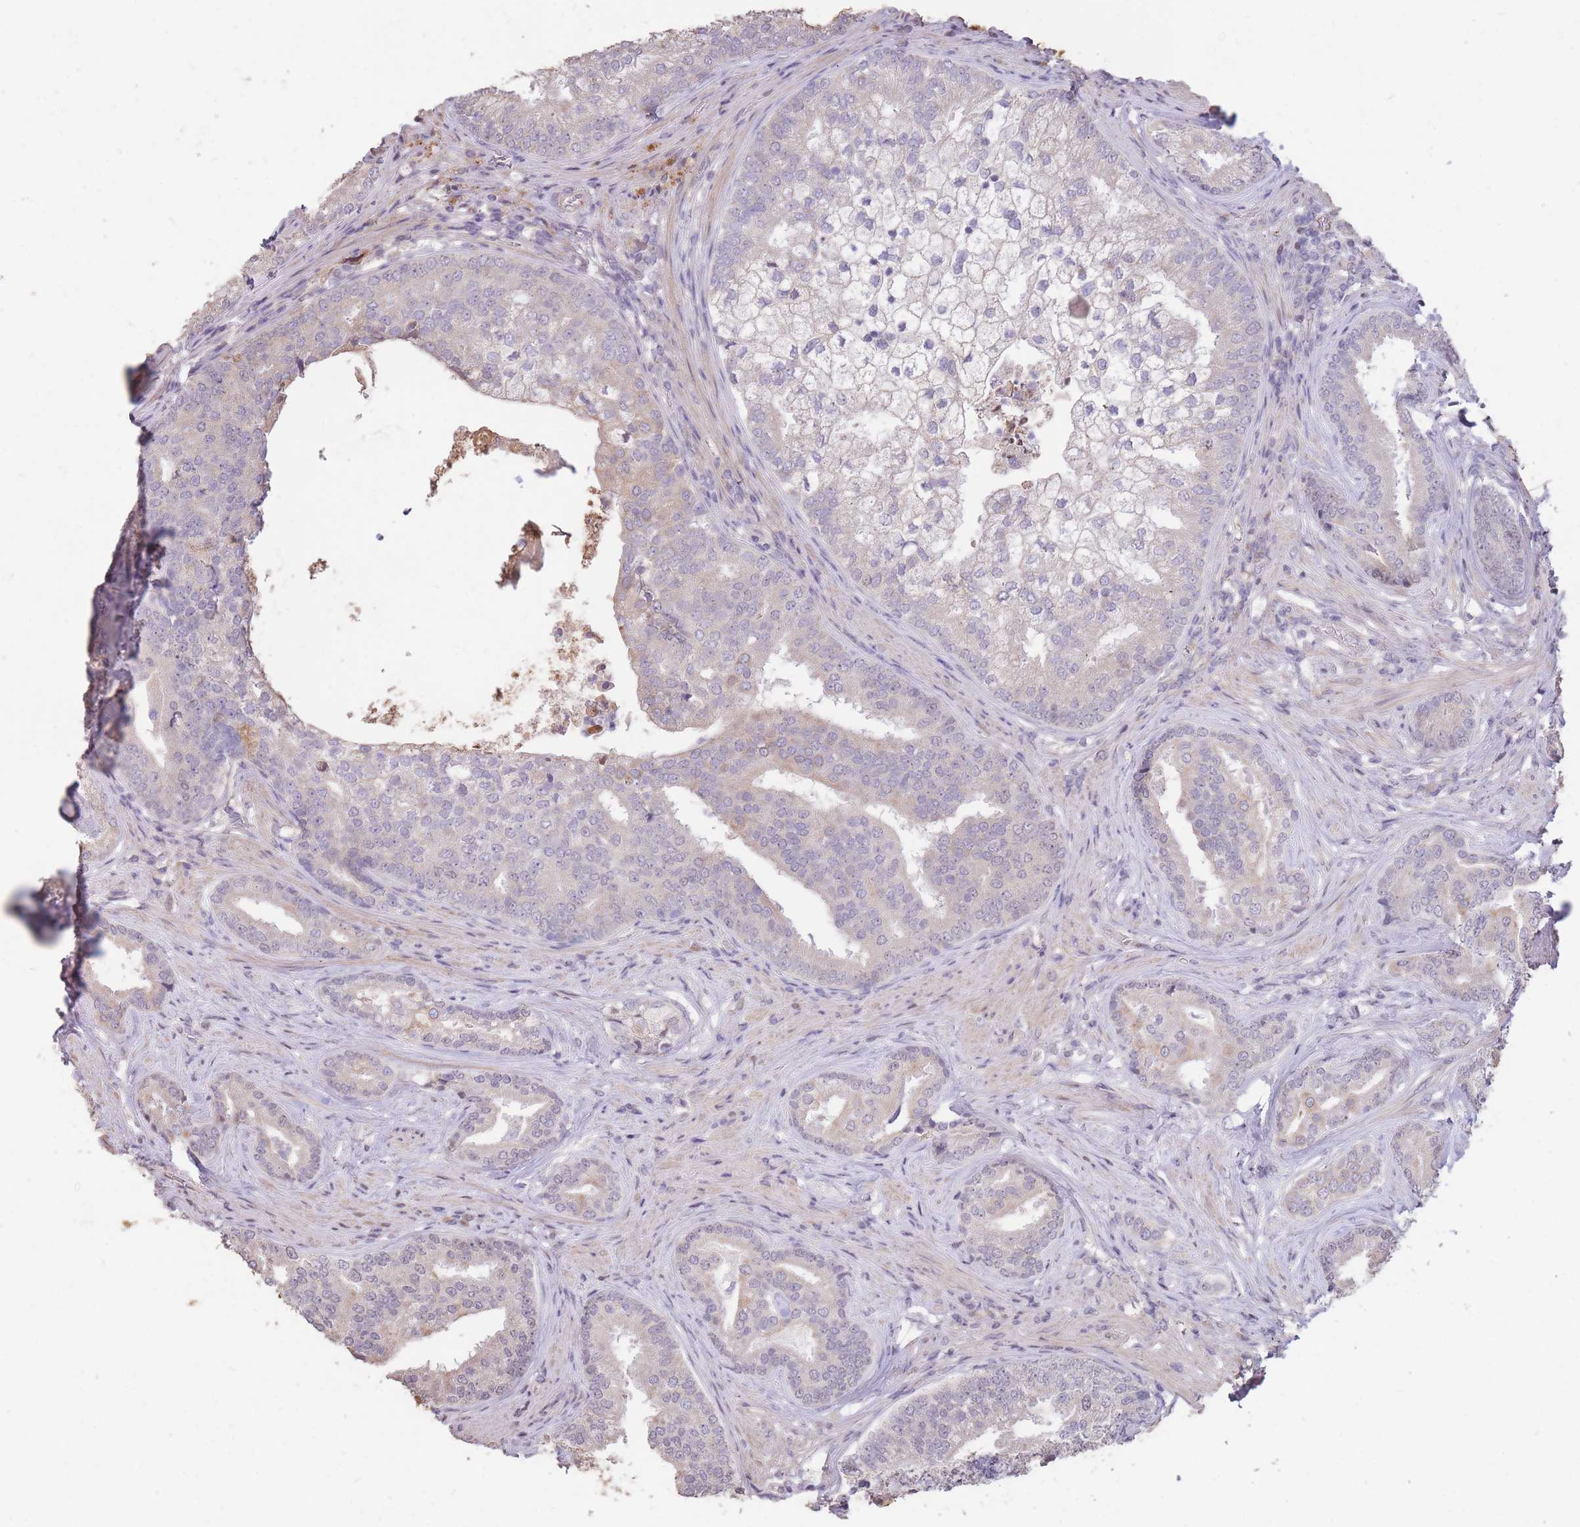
{"staining": {"intensity": "negative", "quantity": "none", "location": "none"}, "tissue": "prostate cancer", "cell_type": "Tumor cells", "image_type": "cancer", "snomed": [{"axis": "morphology", "description": "Adenocarcinoma, High grade"}, {"axis": "topography", "description": "Prostate"}], "caption": "IHC photomicrograph of neoplastic tissue: adenocarcinoma (high-grade) (prostate) stained with DAB shows no significant protein positivity in tumor cells.", "gene": "RGS14", "patient": {"sex": "male", "age": 55}}